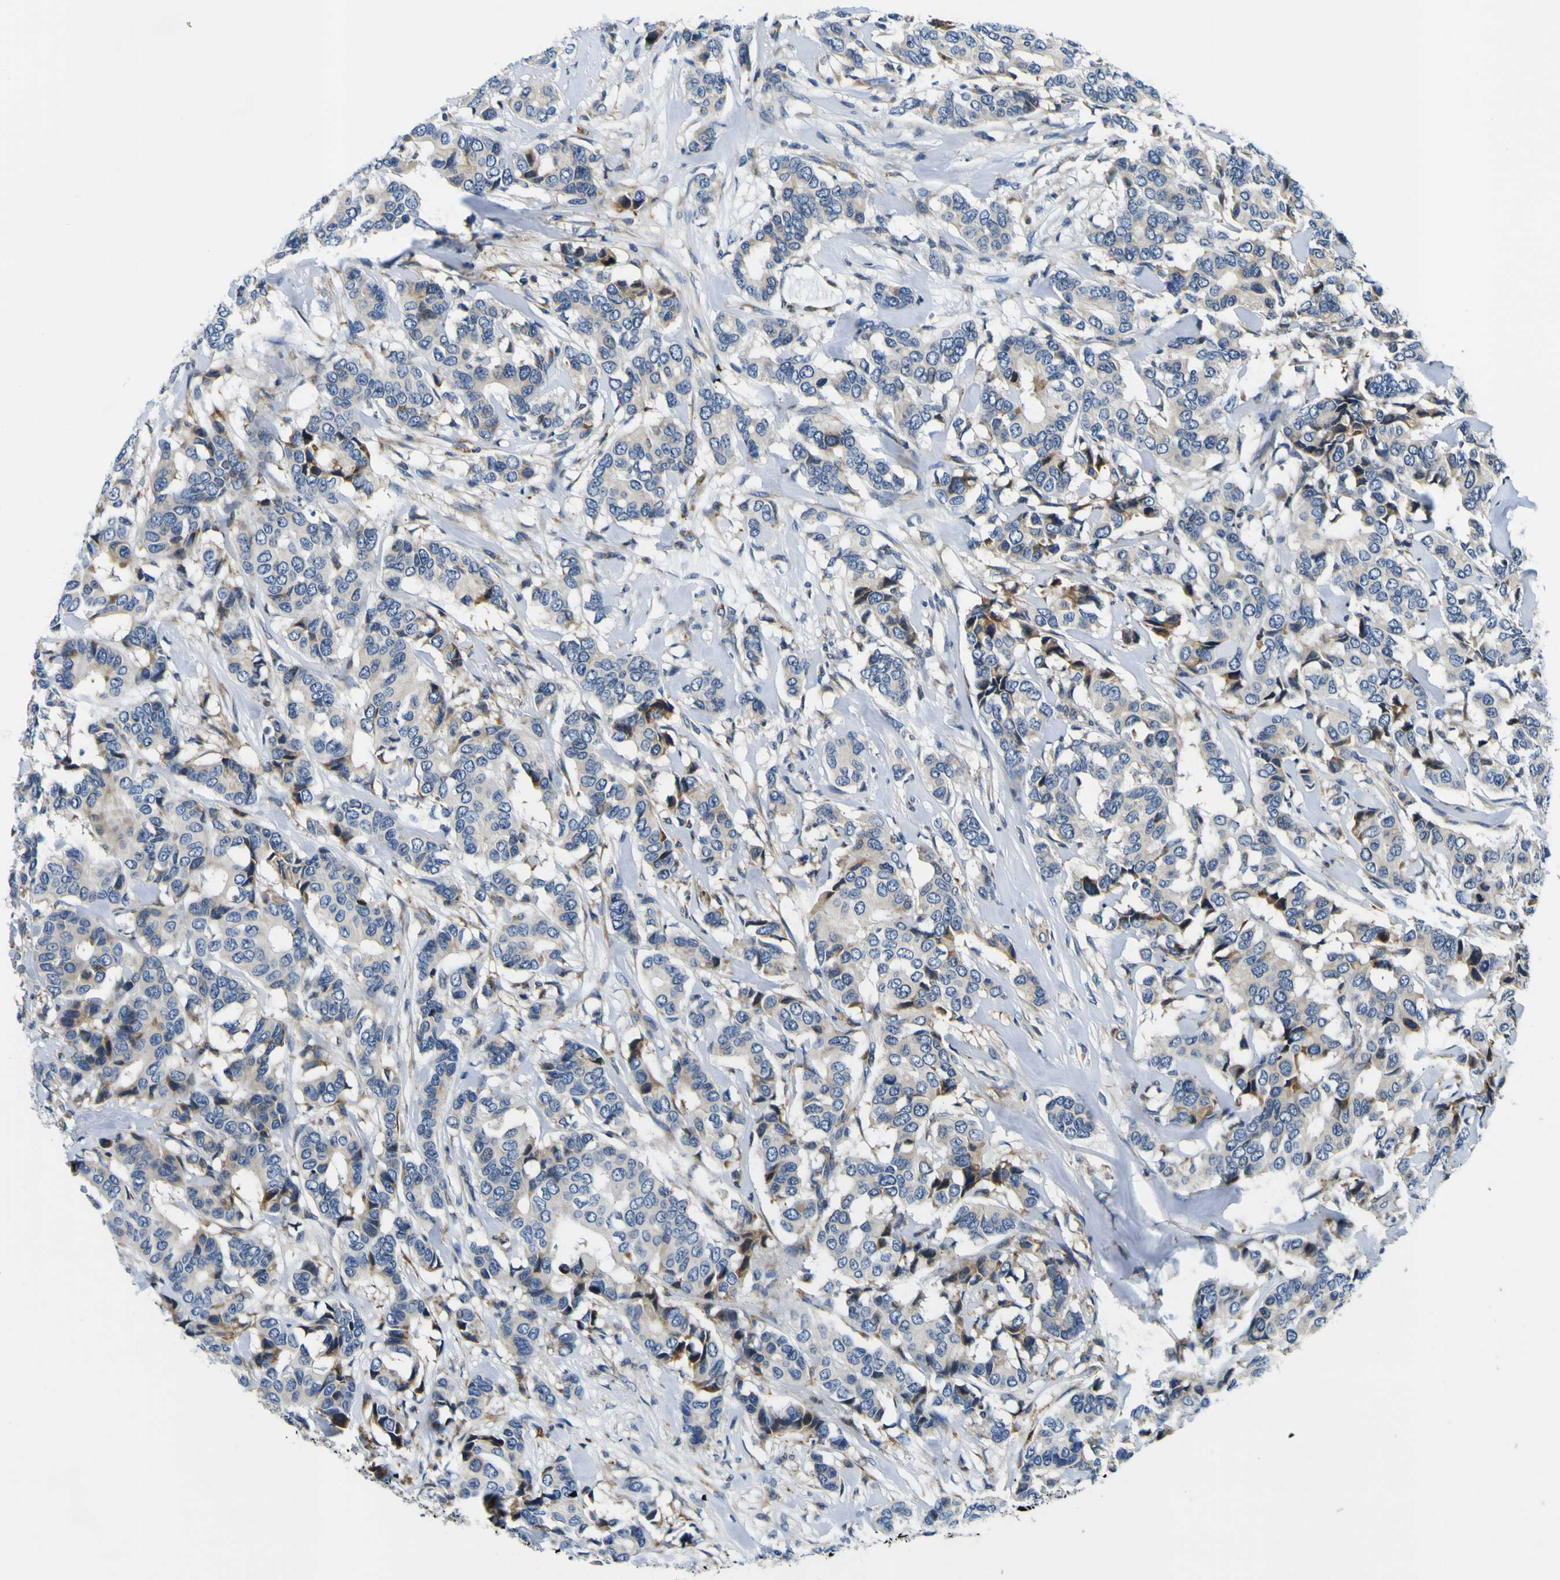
{"staining": {"intensity": "weak", "quantity": "<25%", "location": "cytoplasmic/membranous"}, "tissue": "breast cancer", "cell_type": "Tumor cells", "image_type": "cancer", "snomed": [{"axis": "morphology", "description": "Duct carcinoma"}, {"axis": "topography", "description": "Breast"}], "caption": "The immunohistochemistry (IHC) histopathology image has no significant positivity in tumor cells of invasive ductal carcinoma (breast) tissue. (DAB (3,3'-diaminobenzidine) IHC with hematoxylin counter stain).", "gene": "NLRP3", "patient": {"sex": "female", "age": 87}}